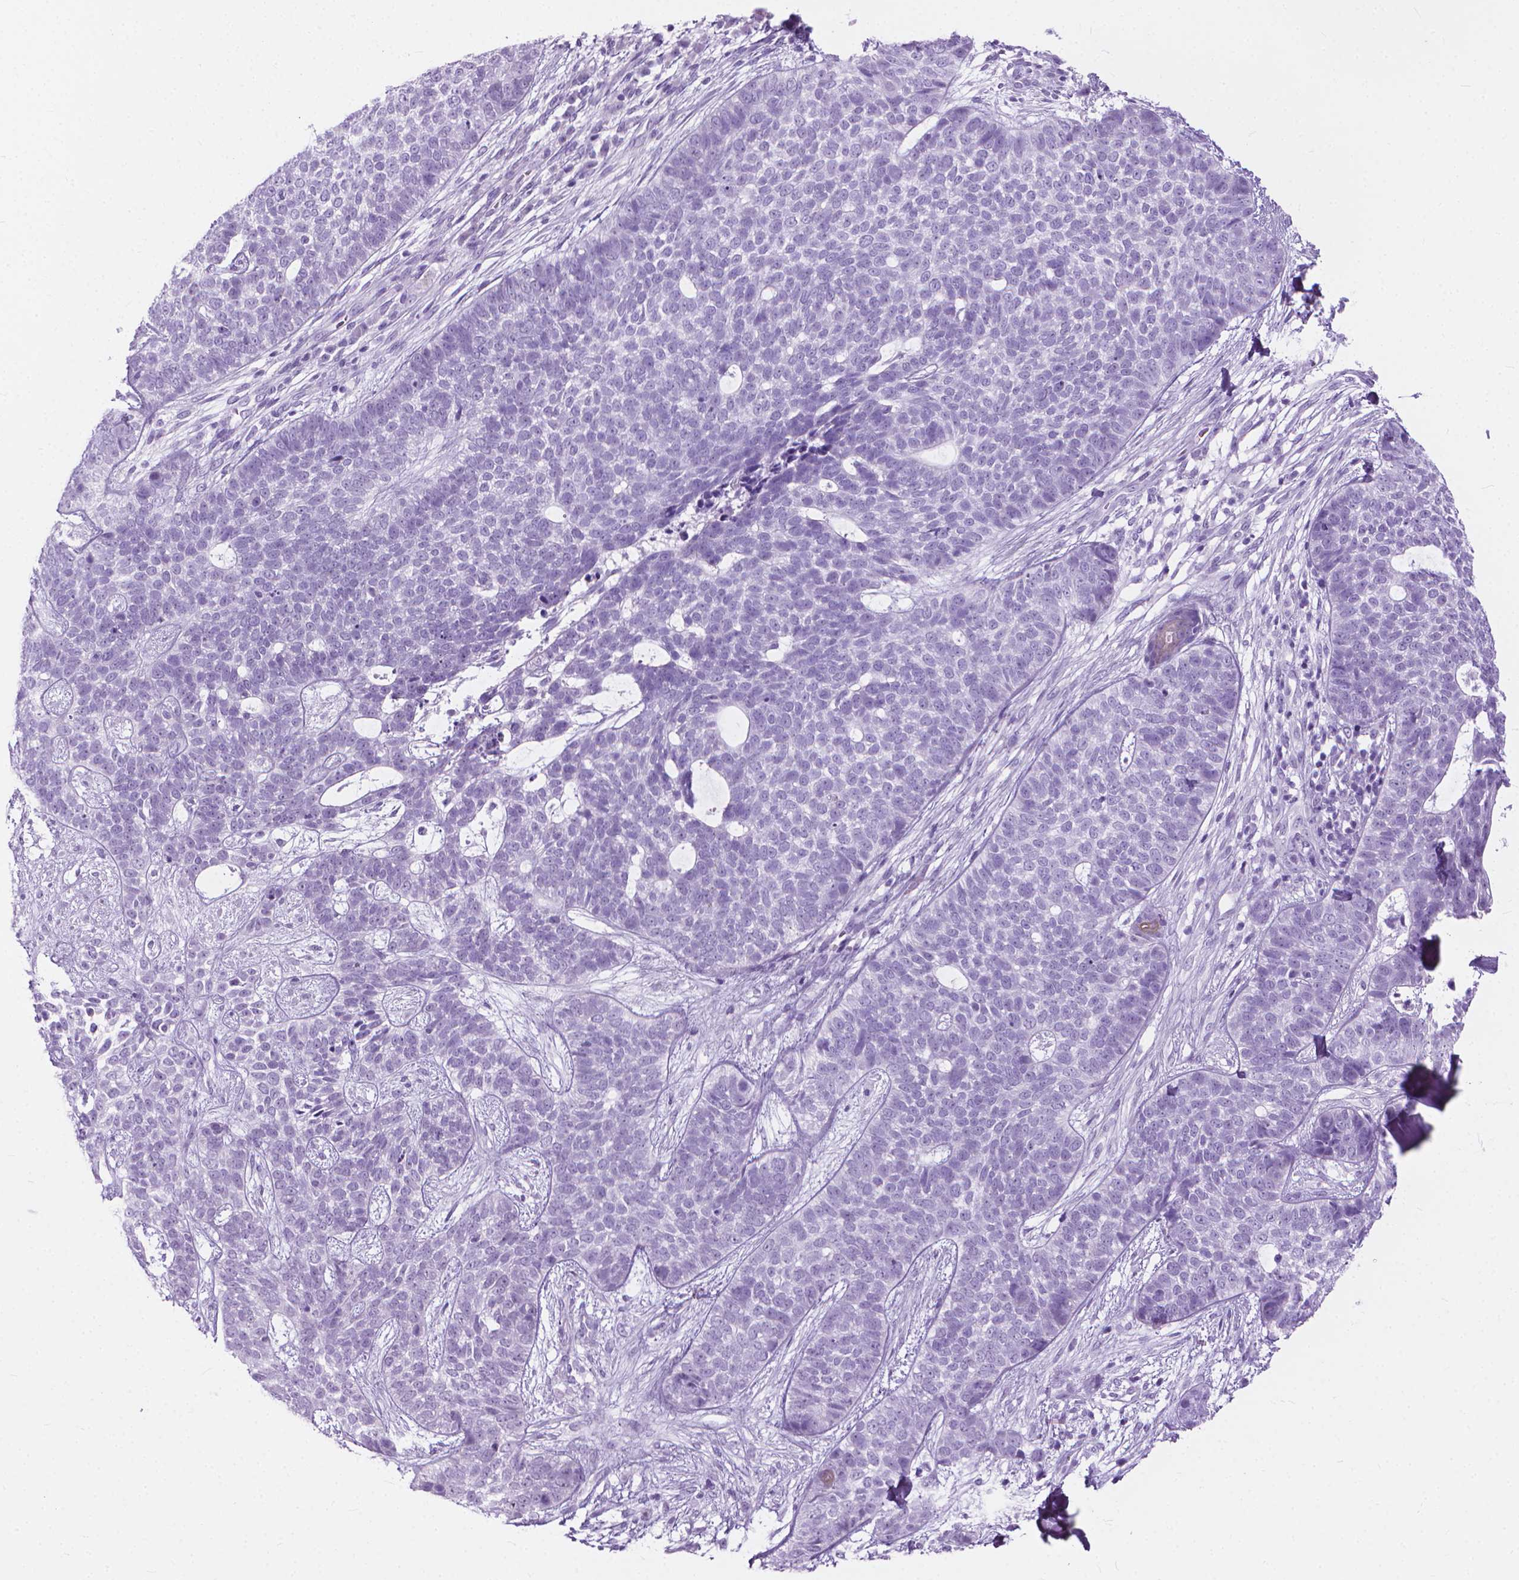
{"staining": {"intensity": "negative", "quantity": "none", "location": "none"}, "tissue": "skin cancer", "cell_type": "Tumor cells", "image_type": "cancer", "snomed": [{"axis": "morphology", "description": "Basal cell carcinoma"}, {"axis": "topography", "description": "Skin"}], "caption": "Immunohistochemistry (IHC) of human skin cancer (basal cell carcinoma) reveals no staining in tumor cells.", "gene": "HTR2B", "patient": {"sex": "female", "age": 69}}